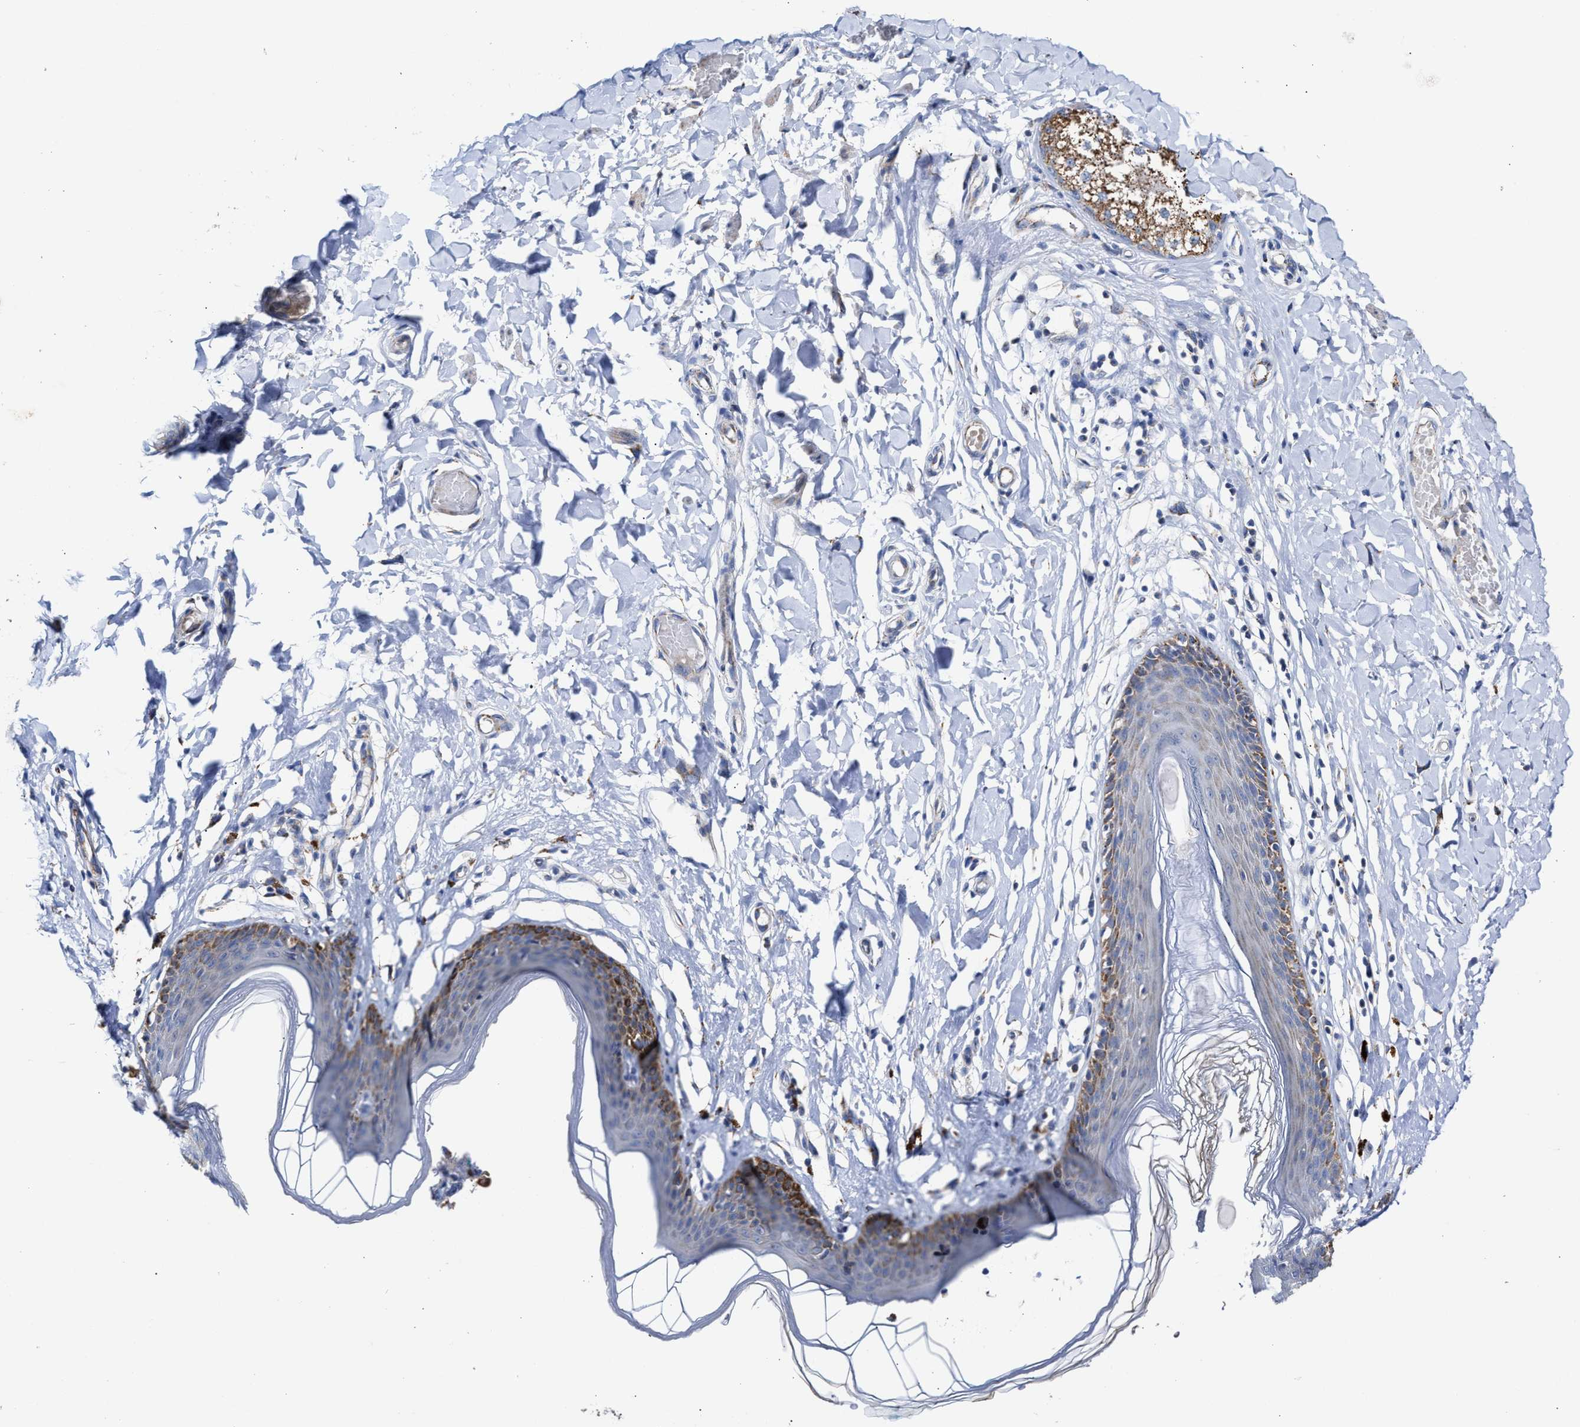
{"staining": {"intensity": "moderate", "quantity": "<25%", "location": "cytoplasmic/membranous"}, "tissue": "skin", "cell_type": "Epidermal cells", "image_type": "normal", "snomed": [{"axis": "morphology", "description": "Normal tissue, NOS"}, {"axis": "topography", "description": "Vulva"}], "caption": "Protein staining displays moderate cytoplasmic/membranous expression in approximately <25% of epidermal cells in benign skin.", "gene": "JAG1", "patient": {"sex": "female", "age": 66}}